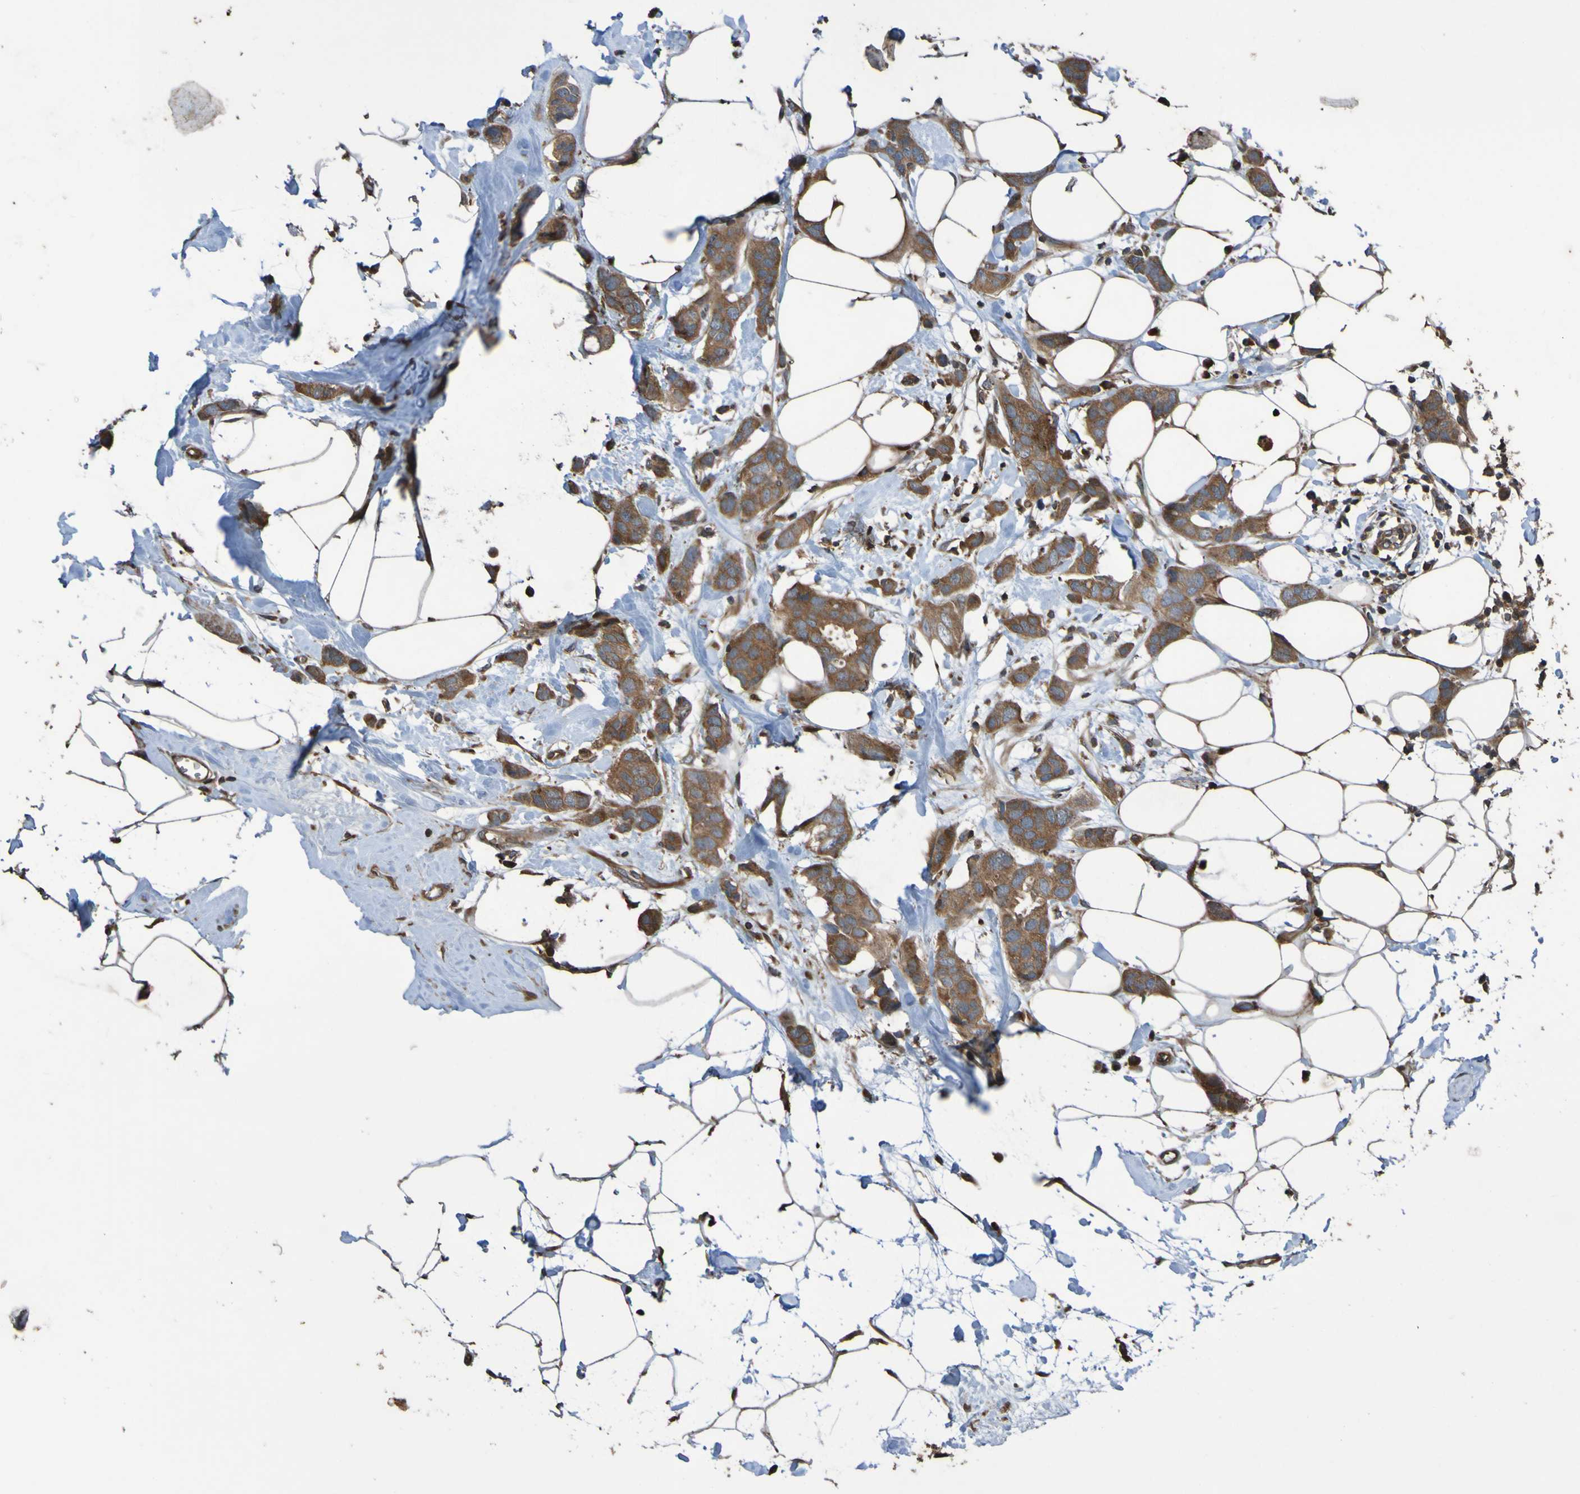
{"staining": {"intensity": "moderate", "quantity": ">75%", "location": "cytoplasmic/membranous"}, "tissue": "breast cancer", "cell_type": "Tumor cells", "image_type": "cancer", "snomed": [{"axis": "morphology", "description": "Normal tissue, NOS"}, {"axis": "morphology", "description": "Duct carcinoma"}, {"axis": "topography", "description": "Breast"}], "caption": "Immunohistochemical staining of human breast intraductal carcinoma reveals moderate cytoplasmic/membranous protein positivity in approximately >75% of tumor cells. Using DAB (brown) and hematoxylin (blue) stains, captured at high magnification using brightfield microscopy.", "gene": "UCN", "patient": {"sex": "female", "age": 50}}